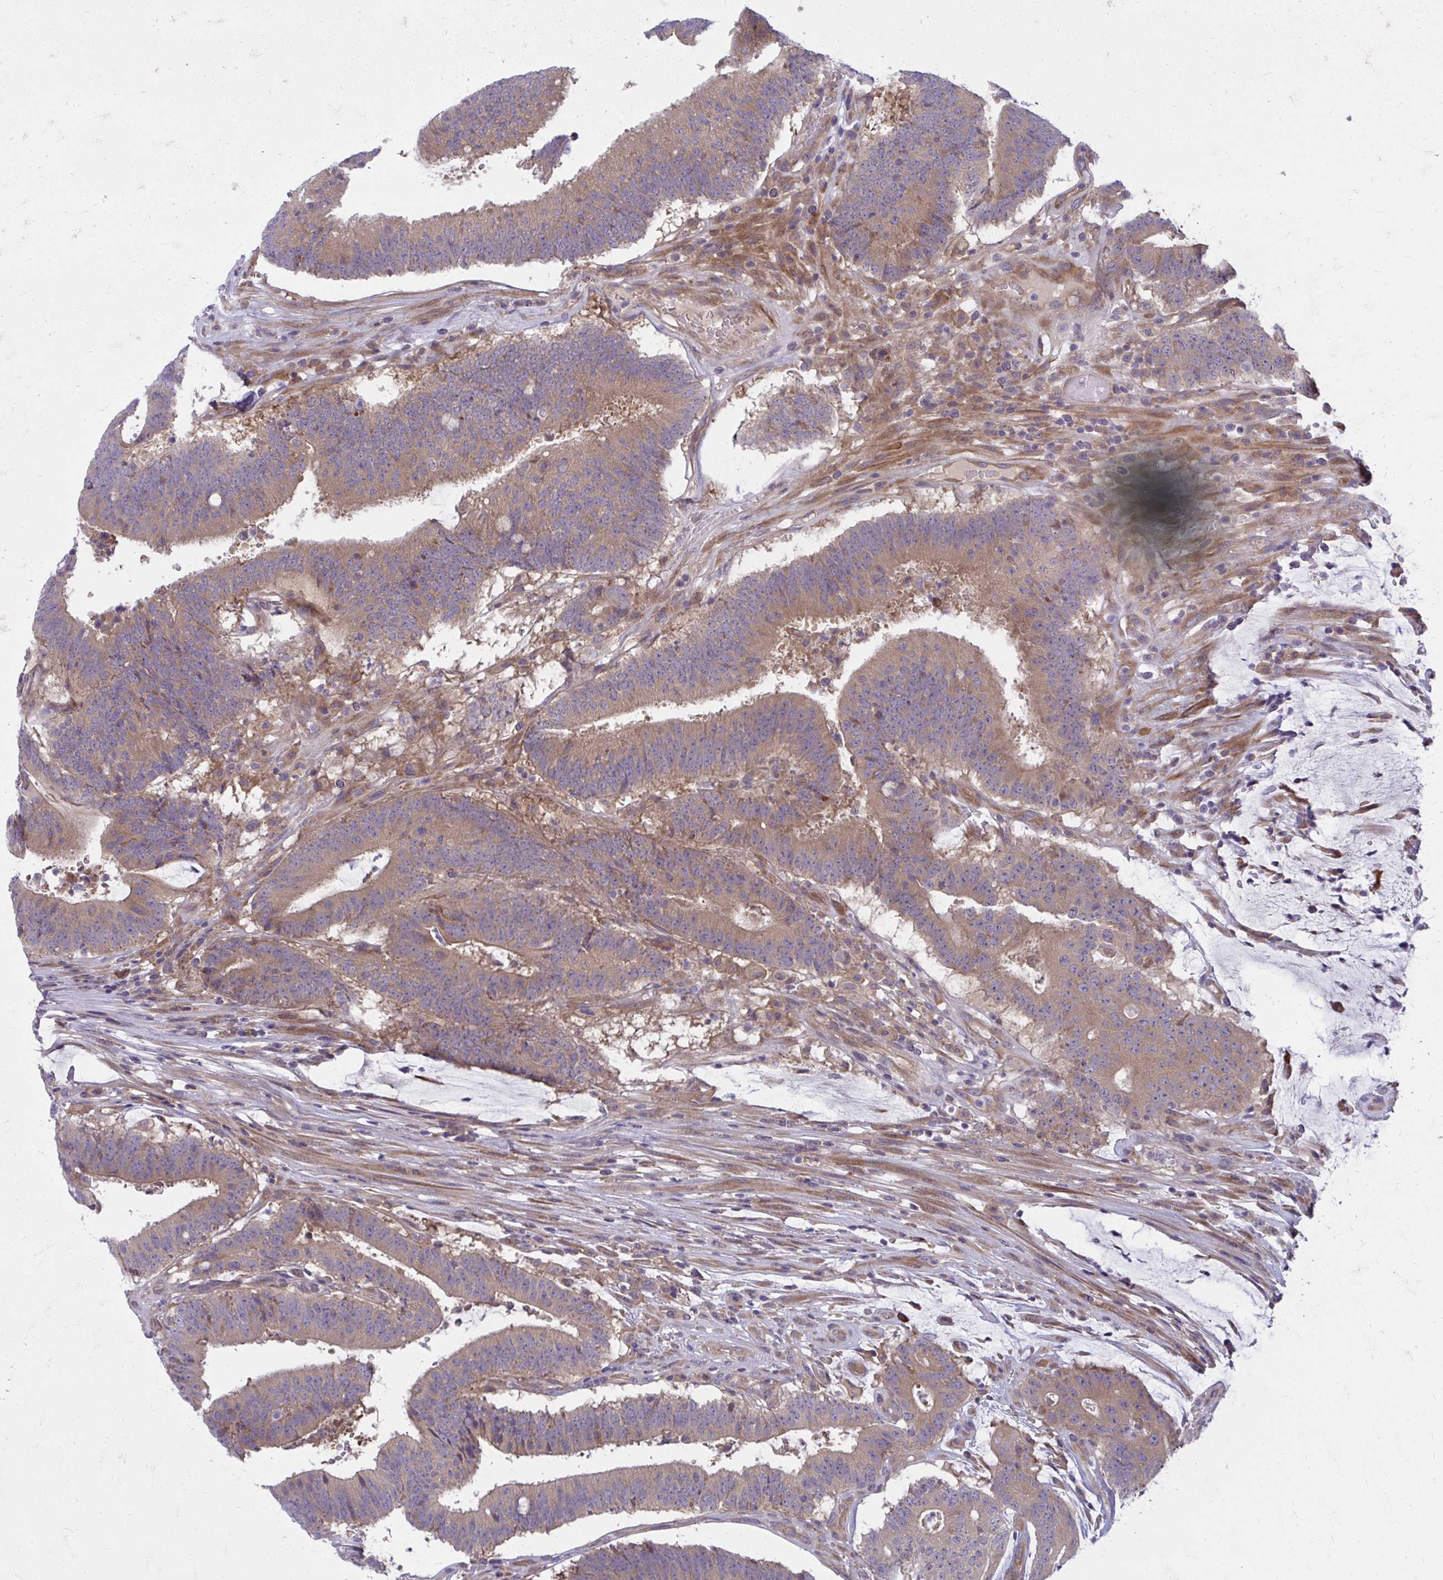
{"staining": {"intensity": "moderate", "quantity": ">75%", "location": "cytoplasmic/membranous"}, "tissue": "colorectal cancer", "cell_type": "Tumor cells", "image_type": "cancer", "snomed": [{"axis": "morphology", "description": "Adenocarcinoma, NOS"}, {"axis": "topography", "description": "Colon"}], "caption": "Colorectal cancer (adenocarcinoma) stained with immunohistochemistry exhibits moderate cytoplasmic/membranous positivity in approximately >75% of tumor cells.", "gene": "CEMP1", "patient": {"sex": "female", "age": 43}}